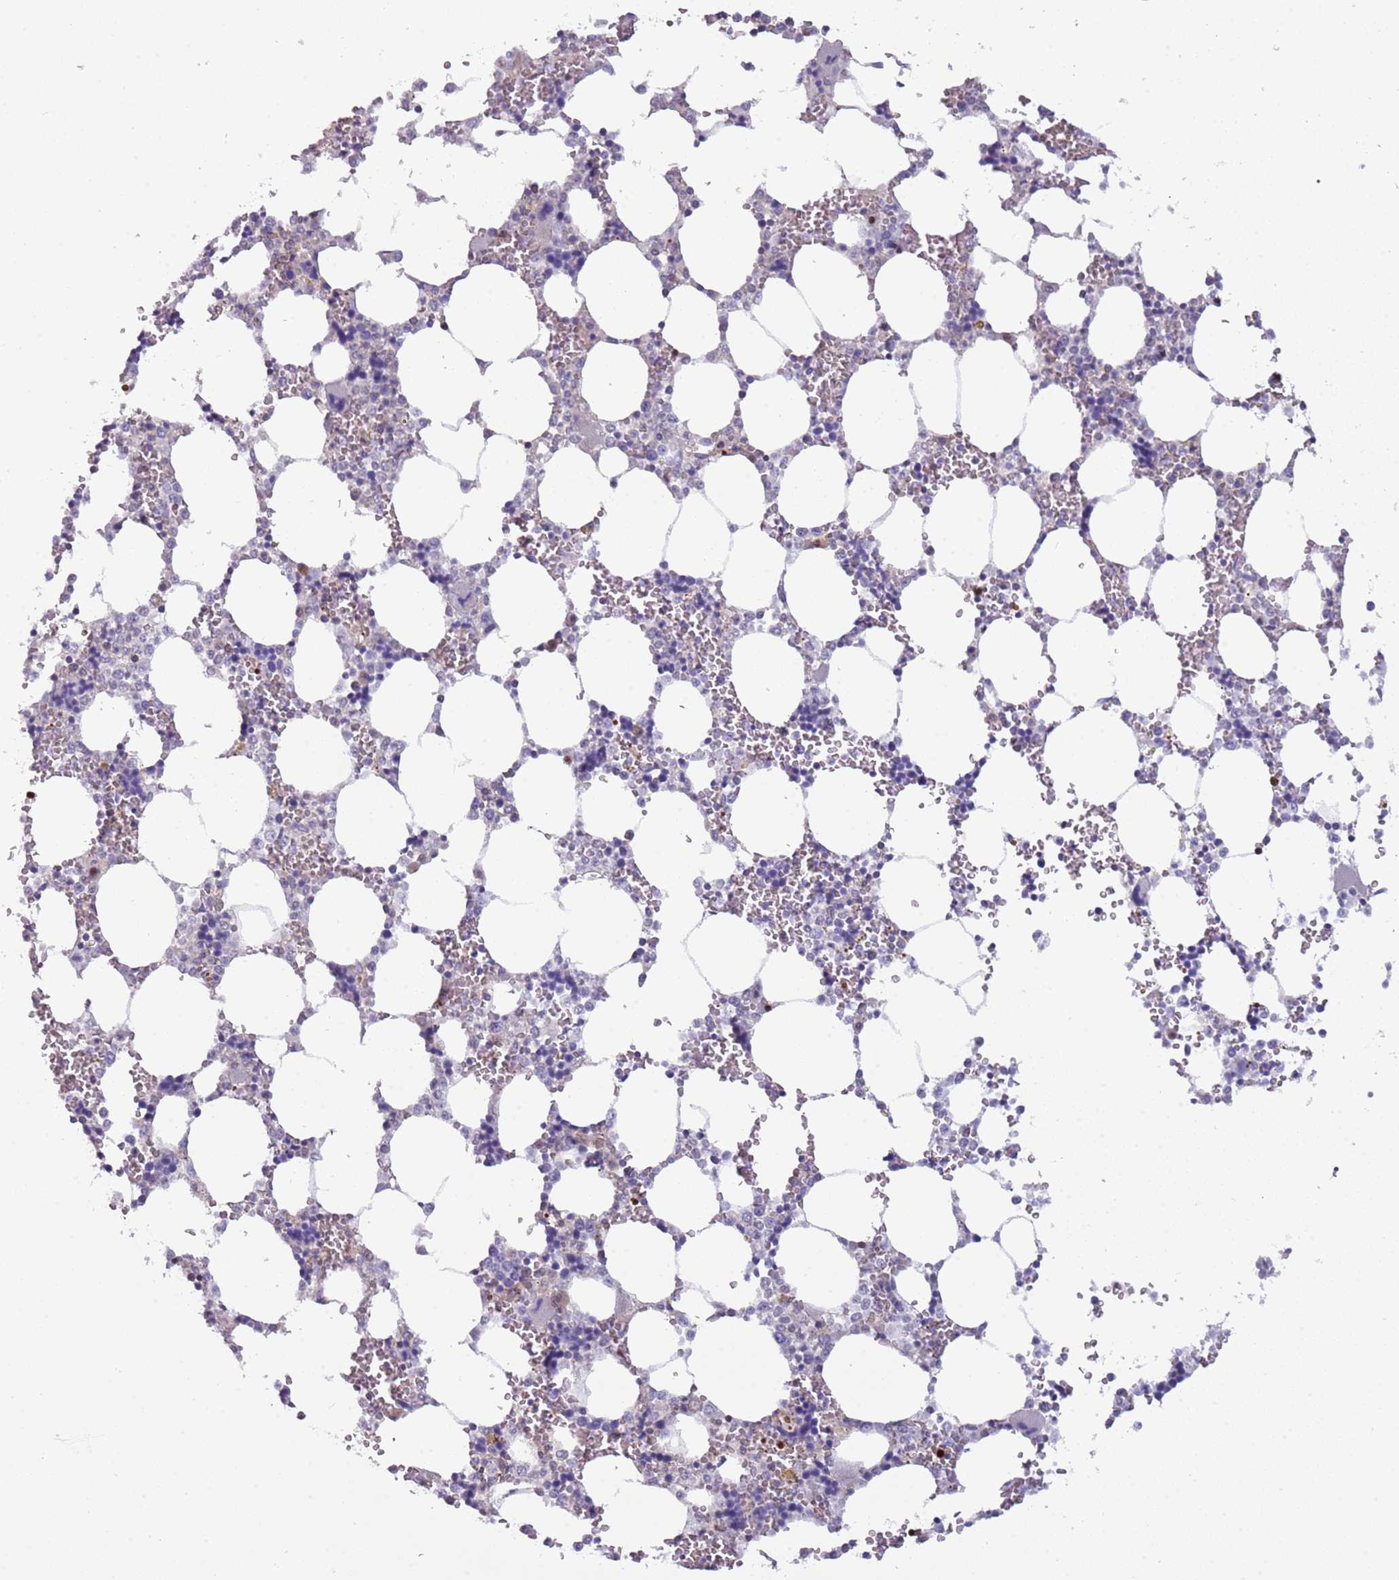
{"staining": {"intensity": "negative", "quantity": "none", "location": "none"}, "tissue": "bone marrow", "cell_type": "Hematopoietic cells", "image_type": "normal", "snomed": [{"axis": "morphology", "description": "Normal tissue, NOS"}, {"axis": "topography", "description": "Bone marrow"}], "caption": "IHC of unremarkable human bone marrow demonstrates no positivity in hematopoietic cells. (Immunohistochemistry (ihc), brightfield microscopy, high magnification).", "gene": "NBPF4", "patient": {"sex": "male", "age": 64}}